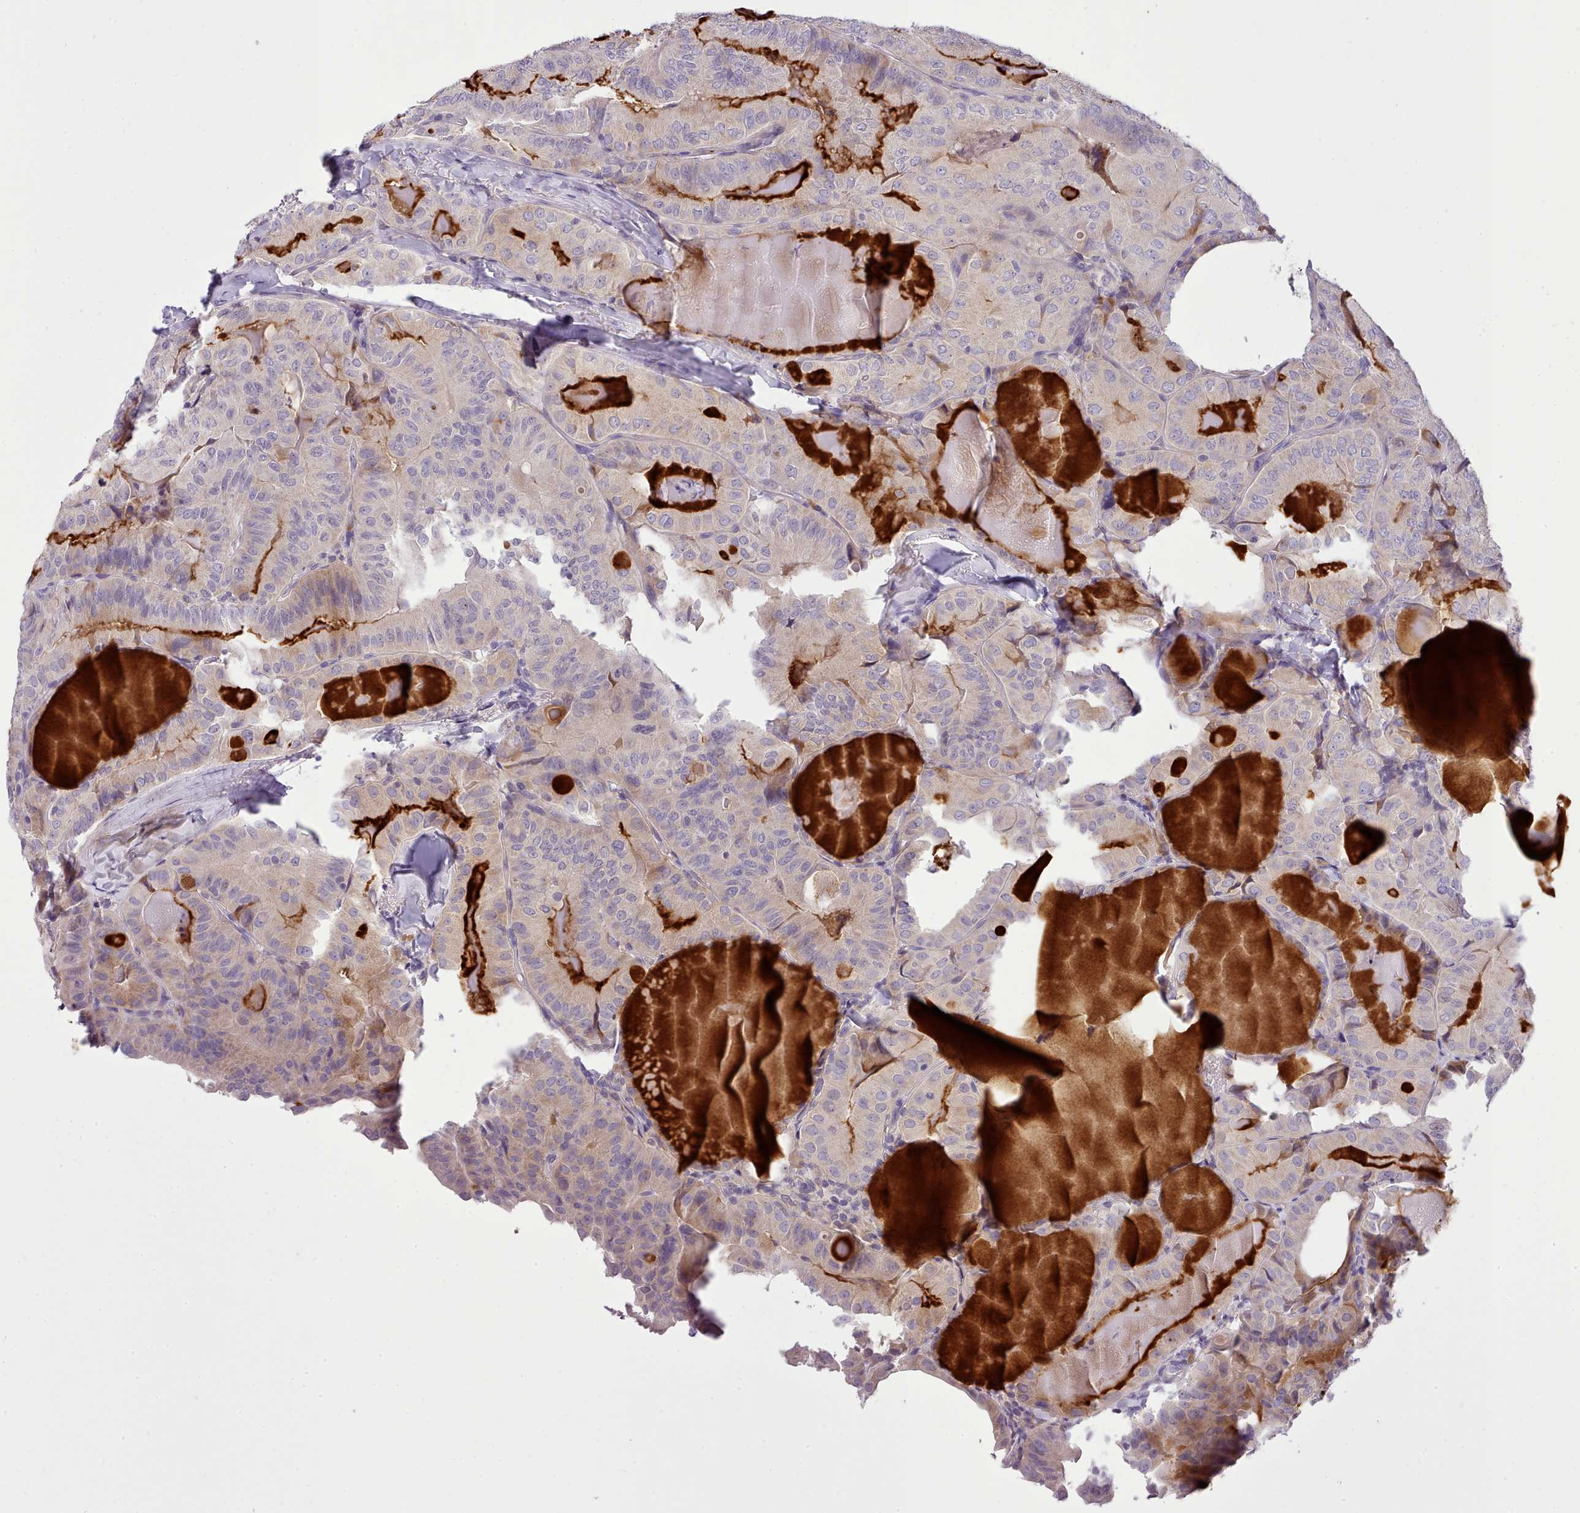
{"staining": {"intensity": "moderate", "quantity": "<25%", "location": "cytoplasmic/membranous"}, "tissue": "thyroid cancer", "cell_type": "Tumor cells", "image_type": "cancer", "snomed": [{"axis": "morphology", "description": "Papillary adenocarcinoma, NOS"}, {"axis": "topography", "description": "Thyroid gland"}], "caption": "Tumor cells exhibit moderate cytoplasmic/membranous staining in about <25% of cells in thyroid cancer (papillary adenocarcinoma). The protein of interest is shown in brown color, while the nuclei are stained blue.", "gene": "FAM83E", "patient": {"sex": "female", "age": 68}}